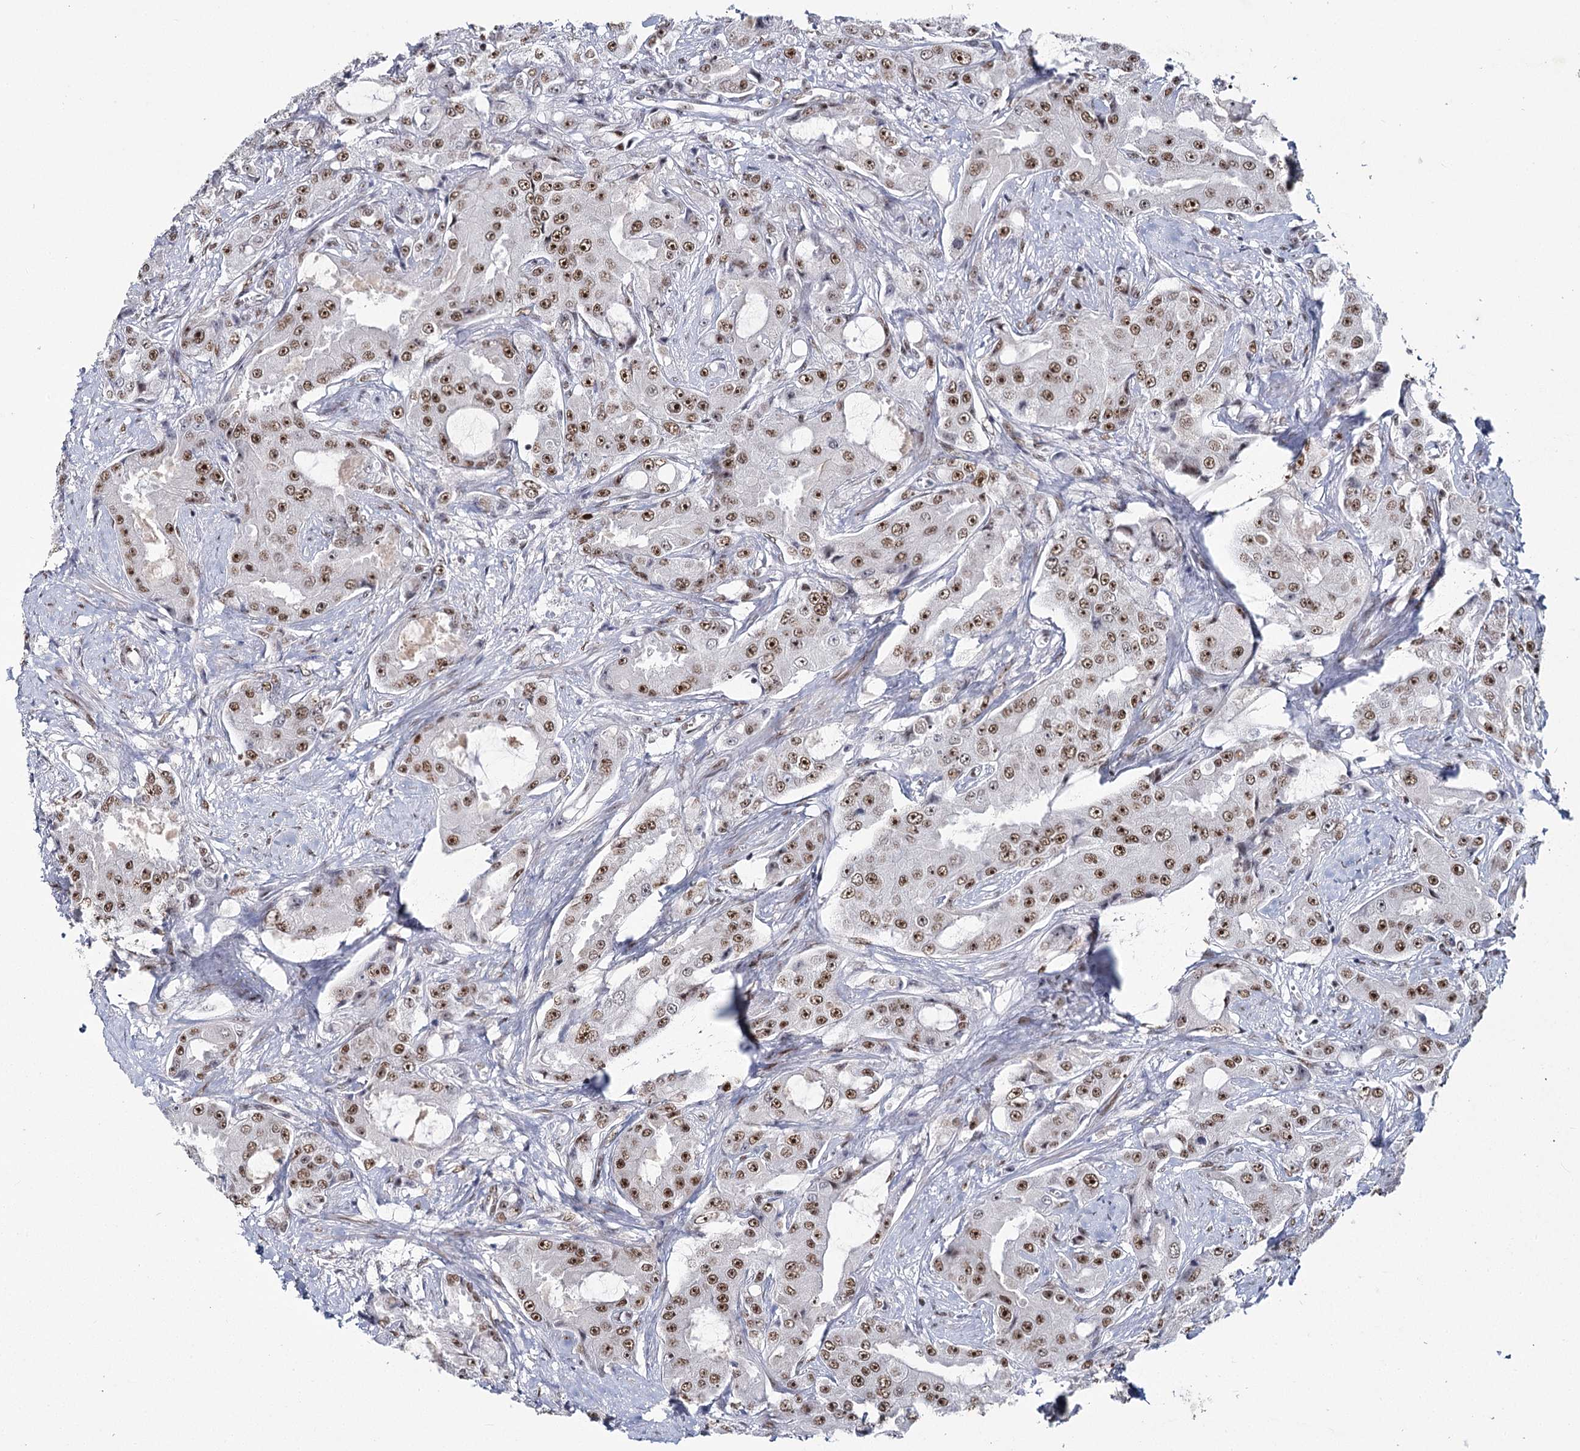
{"staining": {"intensity": "moderate", "quantity": ">75%", "location": "nuclear"}, "tissue": "prostate cancer", "cell_type": "Tumor cells", "image_type": "cancer", "snomed": [{"axis": "morphology", "description": "Adenocarcinoma, High grade"}, {"axis": "topography", "description": "Prostate"}], "caption": "Protein staining reveals moderate nuclear expression in about >75% of tumor cells in adenocarcinoma (high-grade) (prostate).", "gene": "SCAF8", "patient": {"sex": "male", "age": 73}}